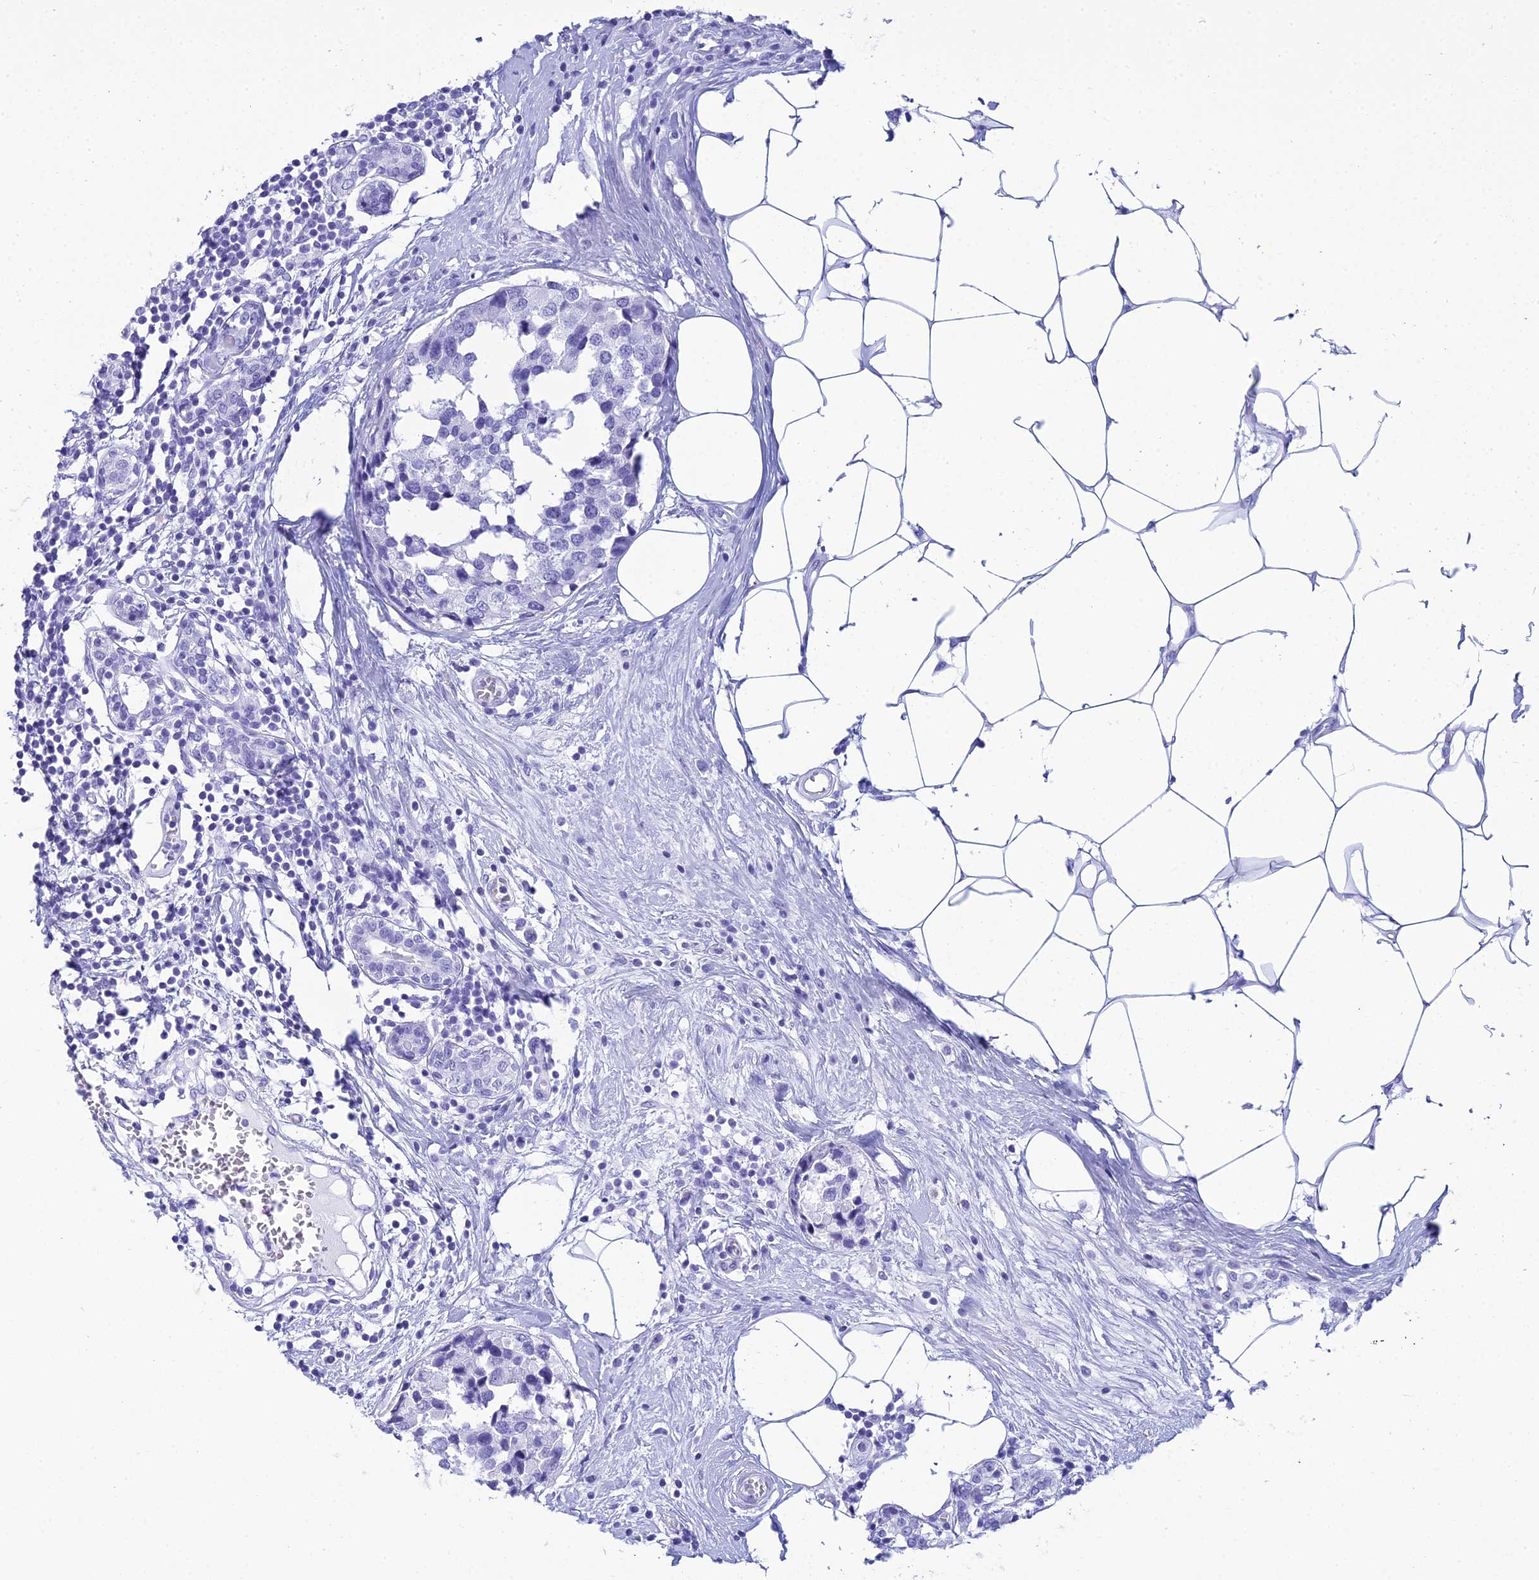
{"staining": {"intensity": "negative", "quantity": "none", "location": "none"}, "tissue": "breast cancer", "cell_type": "Tumor cells", "image_type": "cancer", "snomed": [{"axis": "morphology", "description": "Lobular carcinoma"}, {"axis": "topography", "description": "Breast"}], "caption": "DAB immunohistochemical staining of breast cancer (lobular carcinoma) shows no significant staining in tumor cells. (Brightfield microscopy of DAB (3,3'-diaminobenzidine) IHC at high magnification).", "gene": "ZNF442", "patient": {"sex": "female", "age": 59}}